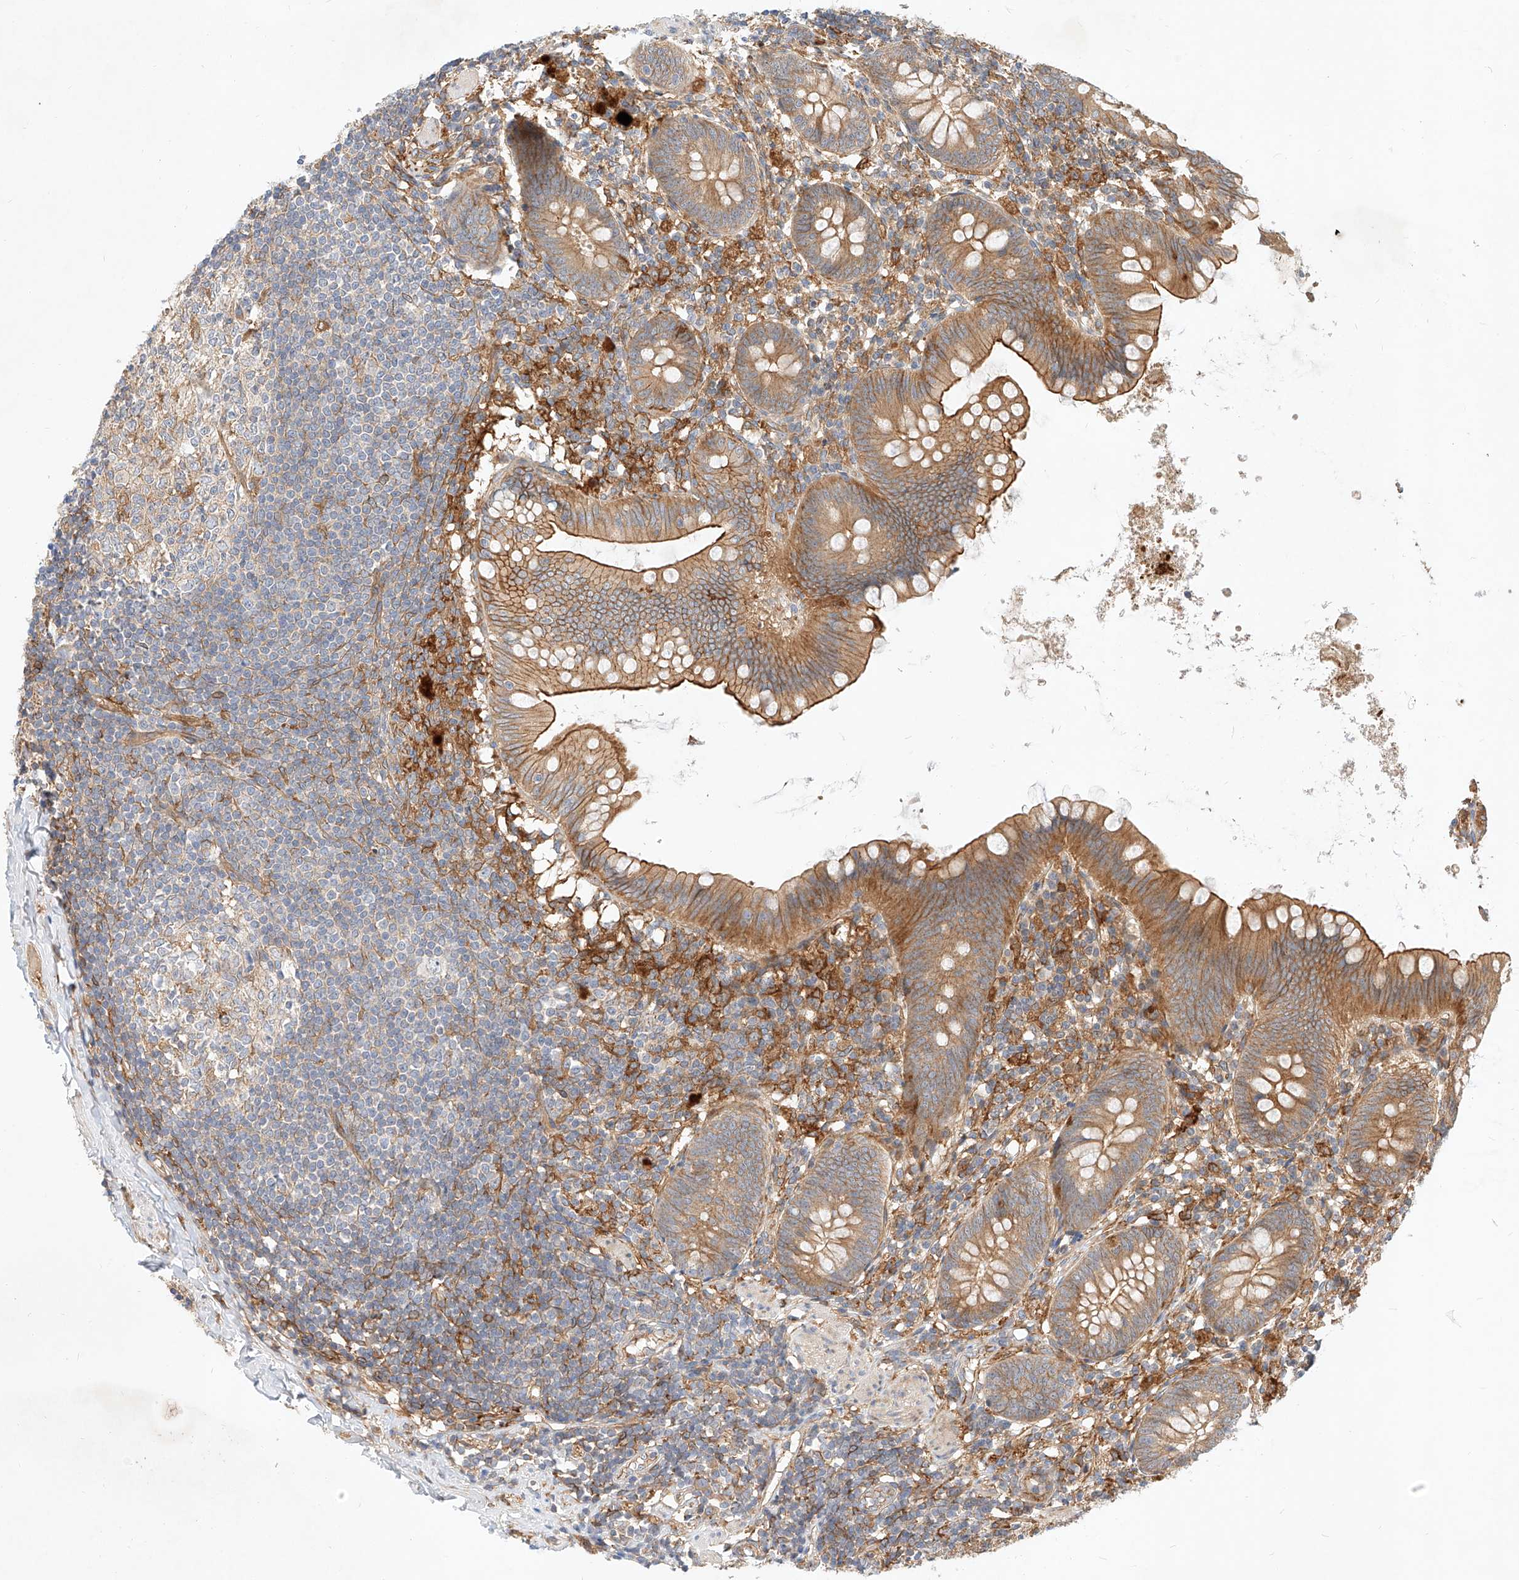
{"staining": {"intensity": "moderate", "quantity": ">75%", "location": "cytoplasmic/membranous"}, "tissue": "appendix", "cell_type": "Glandular cells", "image_type": "normal", "snomed": [{"axis": "morphology", "description": "Normal tissue, NOS"}, {"axis": "topography", "description": "Appendix"}], "caption": "Normal appendix shows moderate cytoplasmic/membranous positivity in about >75% of glandular cells.", "gene": "NFAM1", "patient": {"sex": "female", "age": 62}}